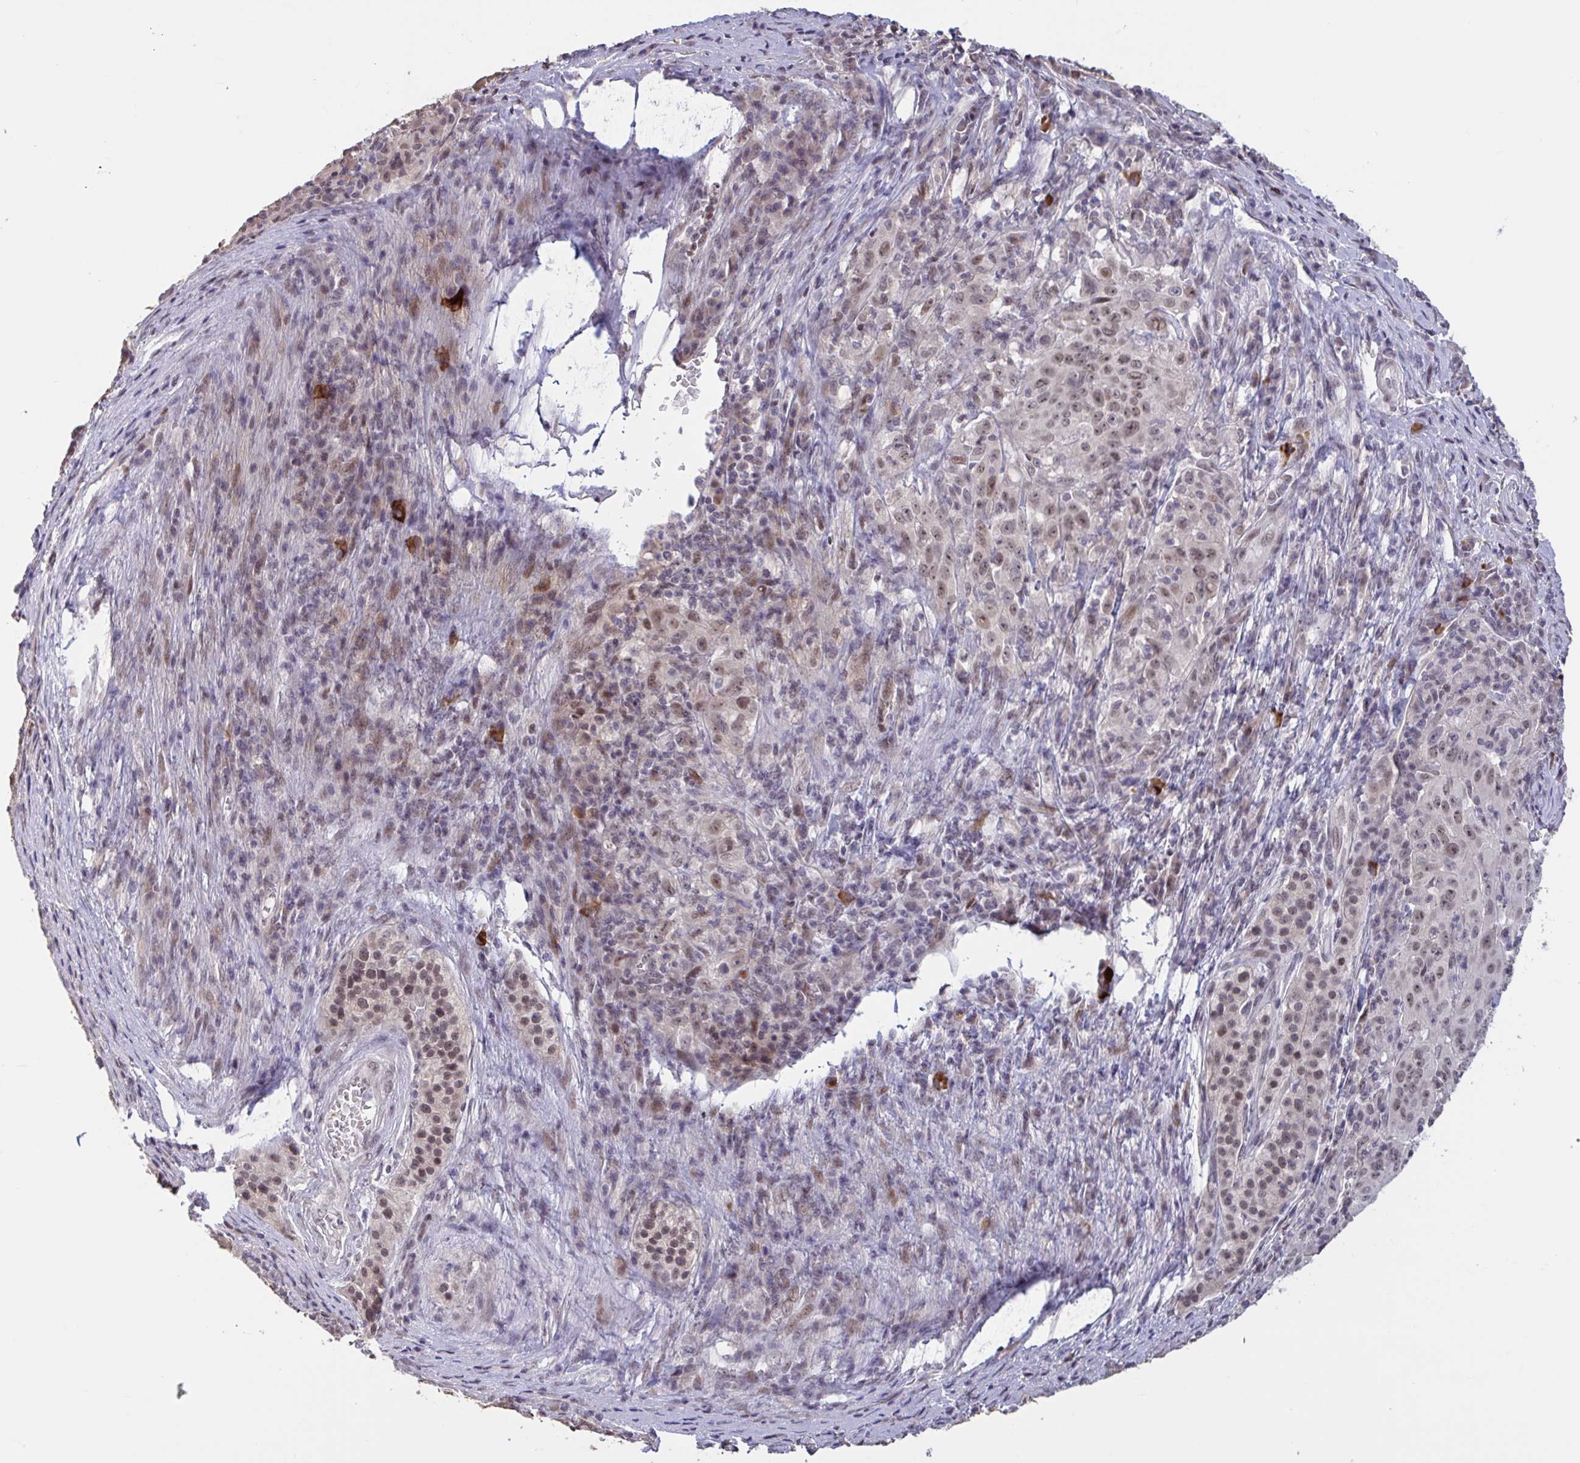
{"staining": {"intensity": "moderate", "quantity": "25%-75%", "location": "nuclear"}, "tissue": "pancreatic cancer", "cell_type": "Tumor cells", "image_type": "cancer", "snomed": [{"axis": "morphology", "description": "Adenocarcinoma, NOS"}, {"axis": "topography", "description": "Pancreas"}], "caption": "A medium amount of moderate nuclear expression is appreciated in approximately 25%-75% of tumor cells in adenocarcinoma (pancreatic) tissue.", "gene": "ZNF414", "patient": {"sex": "male", "age": 63}}